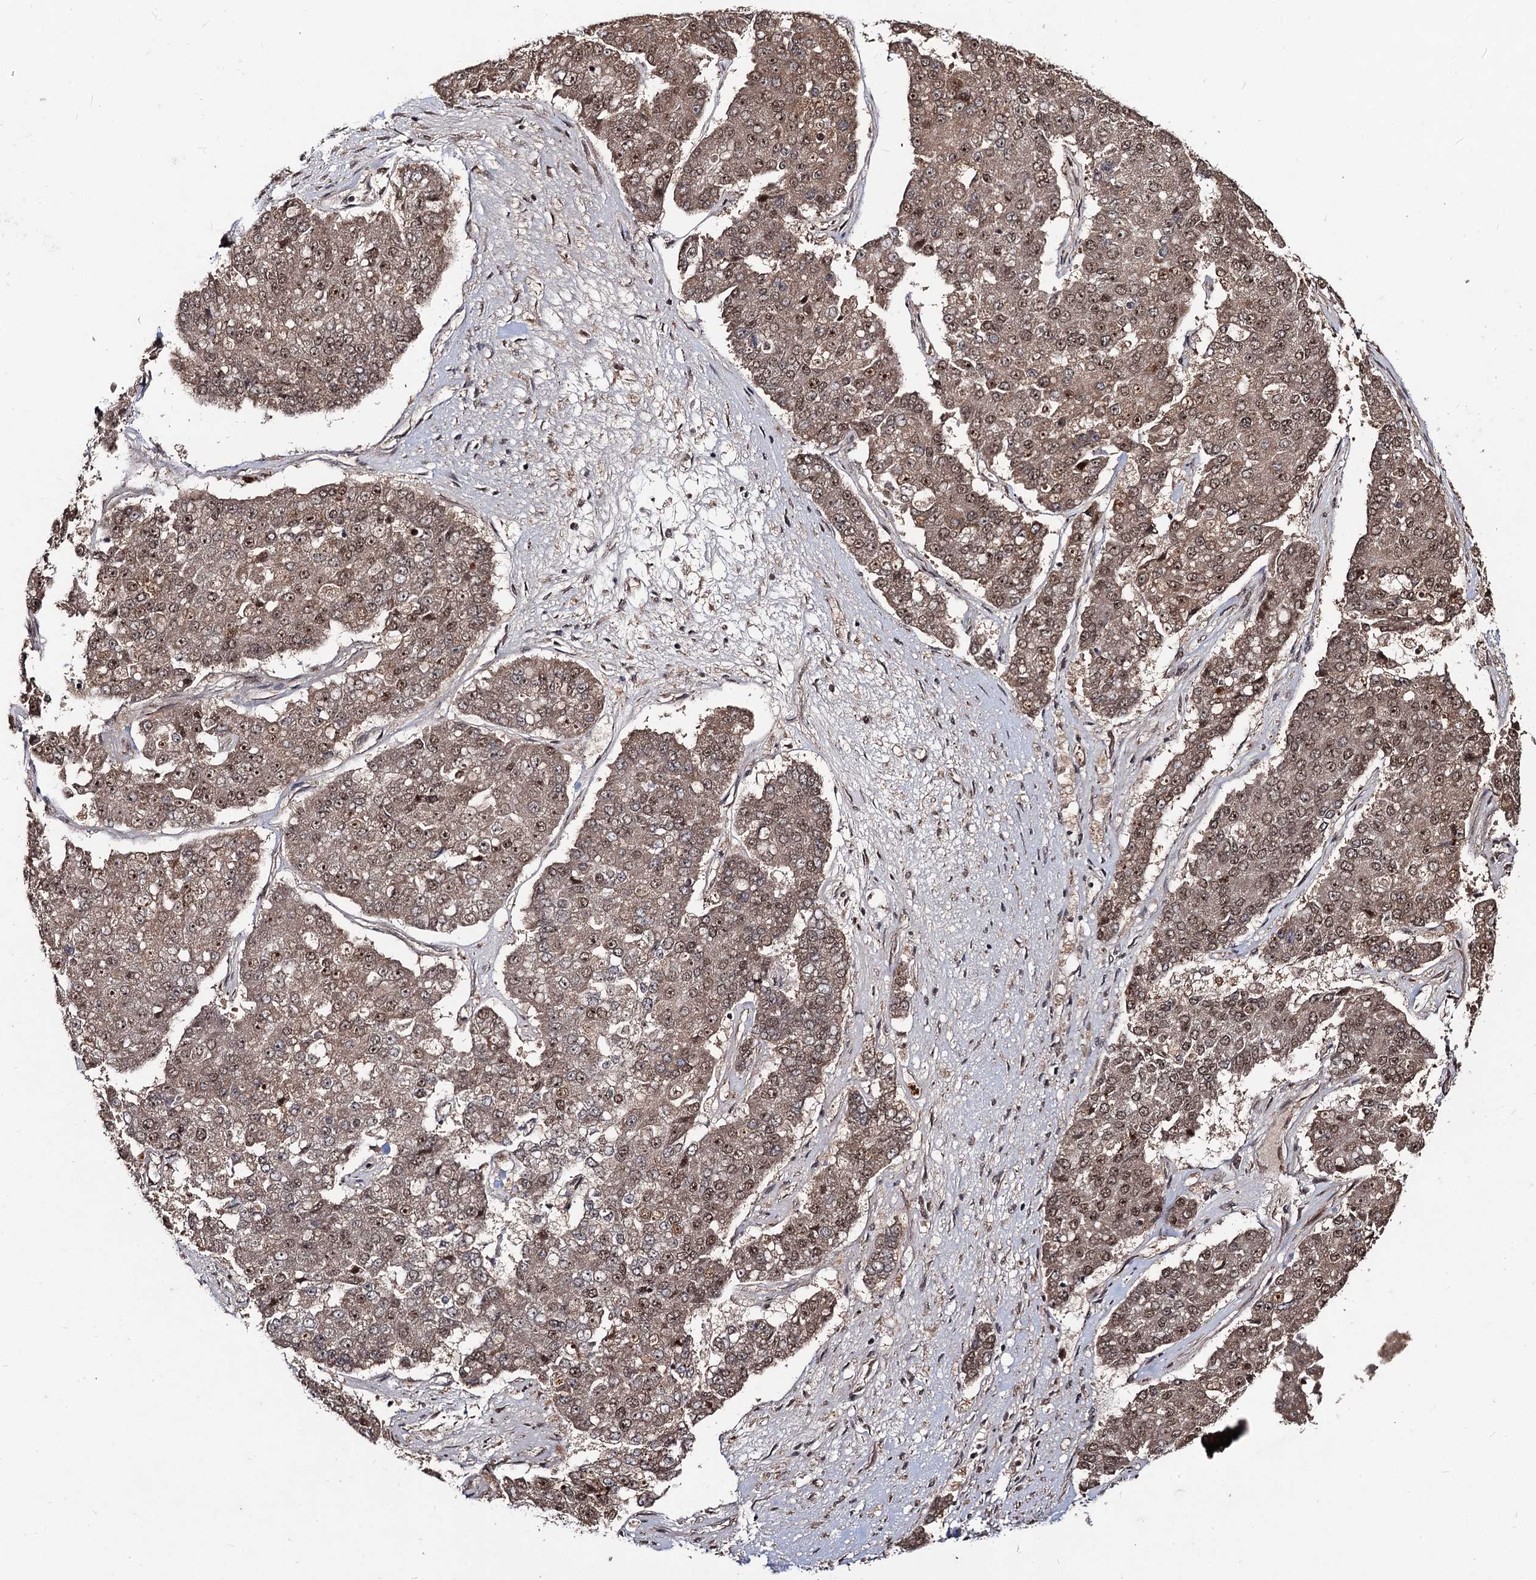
{"staining": {"intensity": "moderate", "quantity": ">75%", "location": "cytoplasmic/membranous,nuclear"}, "tissue": "pancreatic cancer", "cell_type": "Tumor cells", "image_type": "cancer", "snomed": [{"axis": "morphology", "description": "Adenocarcinoma, NOS"}, {"axis": "topography", "description": "Pancreas"}], "caption": "Protein expression analysis of human adenocarcinoma (pancreatic) reveals moderate cytoplasmic/membranous and nuclear positivity in about >75% of tumor cells.", "gene": "SFSWAP", "patient": {"sex": "male", "age": 50}}